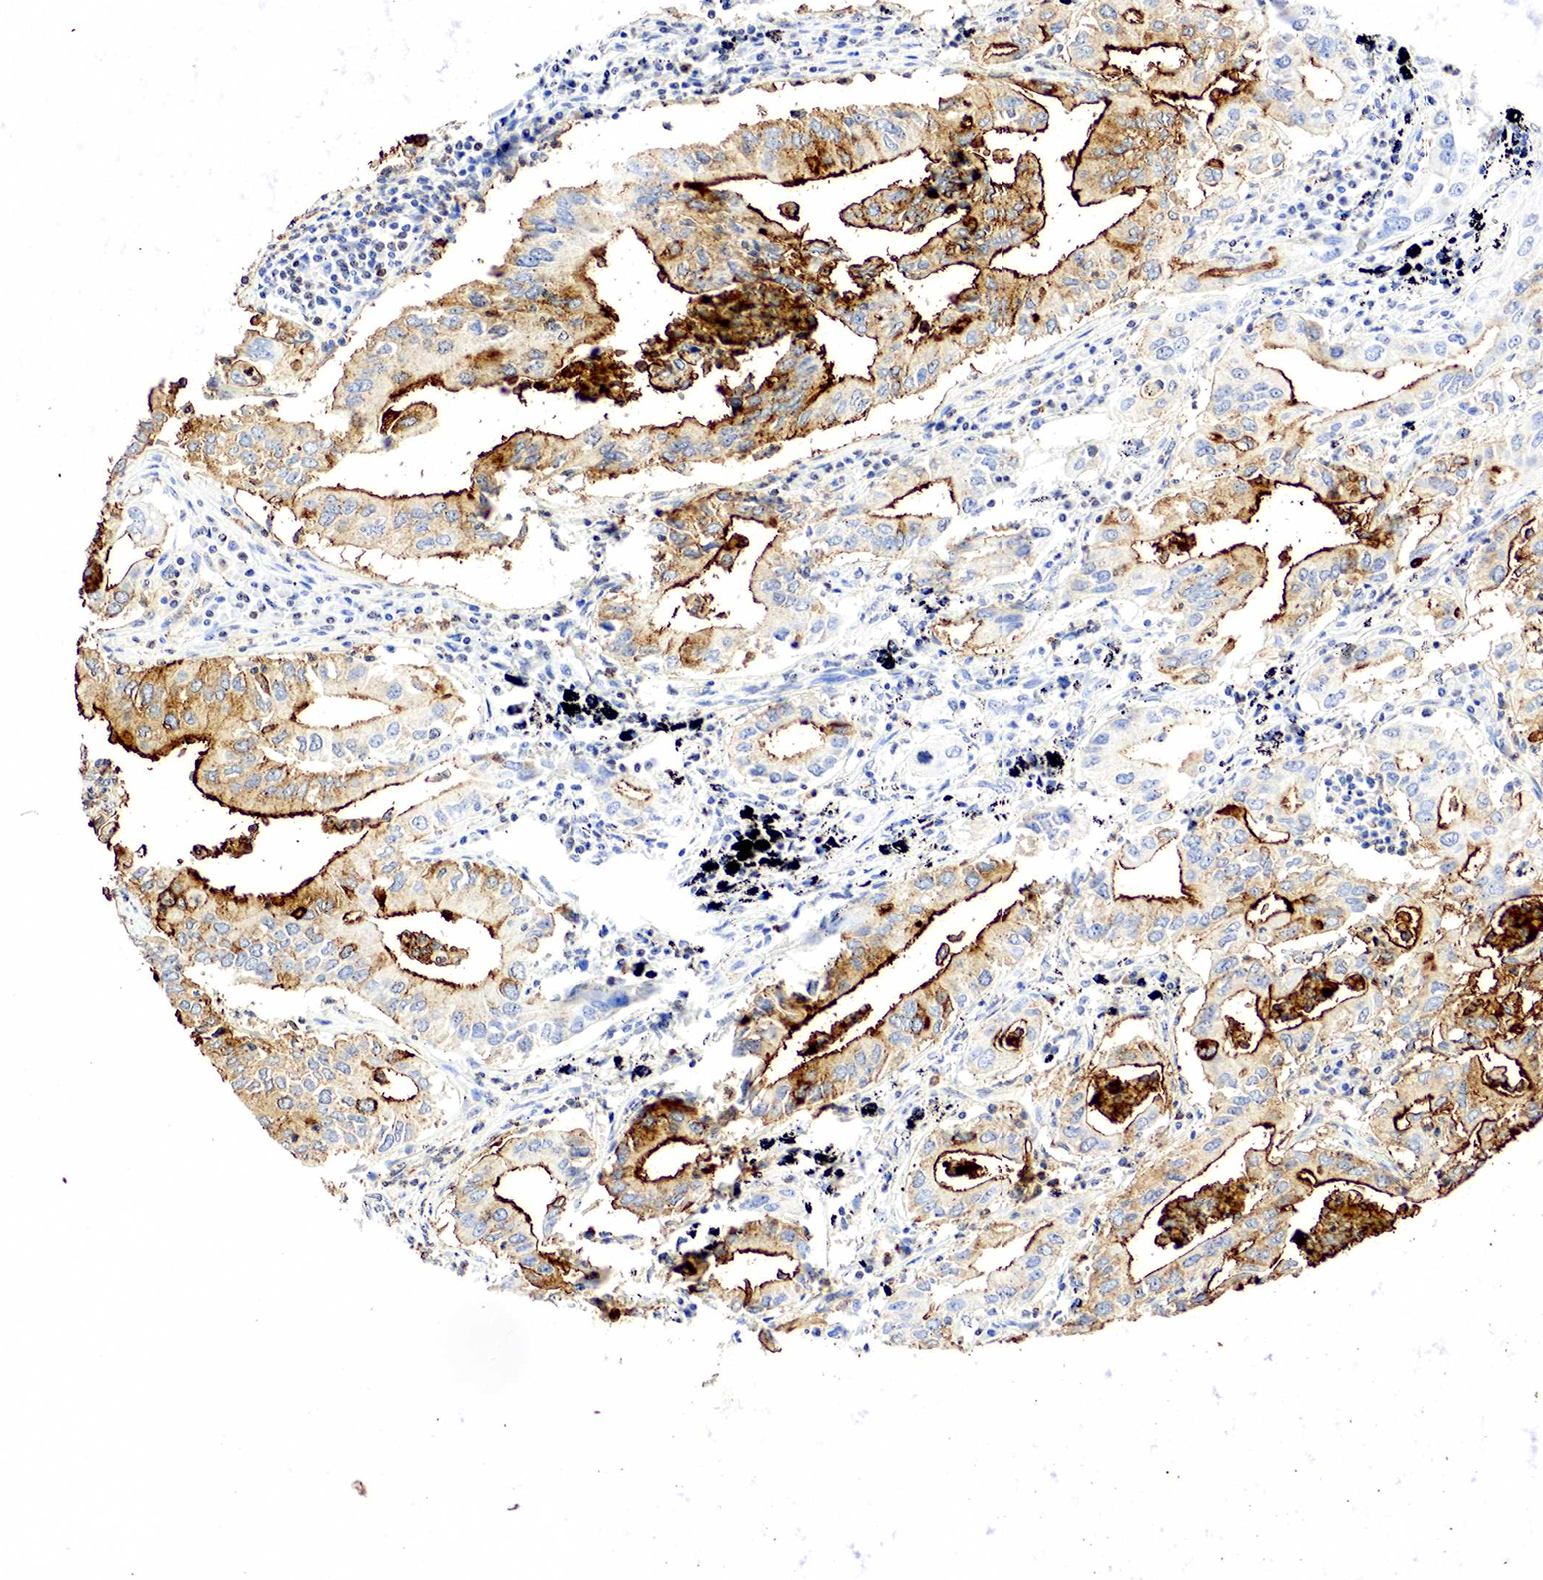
{"staining": {"intensity": "moderate", "quantity": ">75%", "location": "cytoplasmic/membranous"}, "tissue": "lung cancer", "cell_type": "Tumor cells", "image_type": "cancer", "snomed": [{"axis": "morphology", "description": "Adenocarcinoma, NOS"}, {"axis": "topography", "description": "Lung"}], "caption": "Immunohistochemical staining of human lung cancer demonstrates medium levels of moderate cytoplasmic/membranous protein positivity in about >75% of tumor cells.", "gene": "FUT4", "patient": {"sex": "male", "age": 48}}